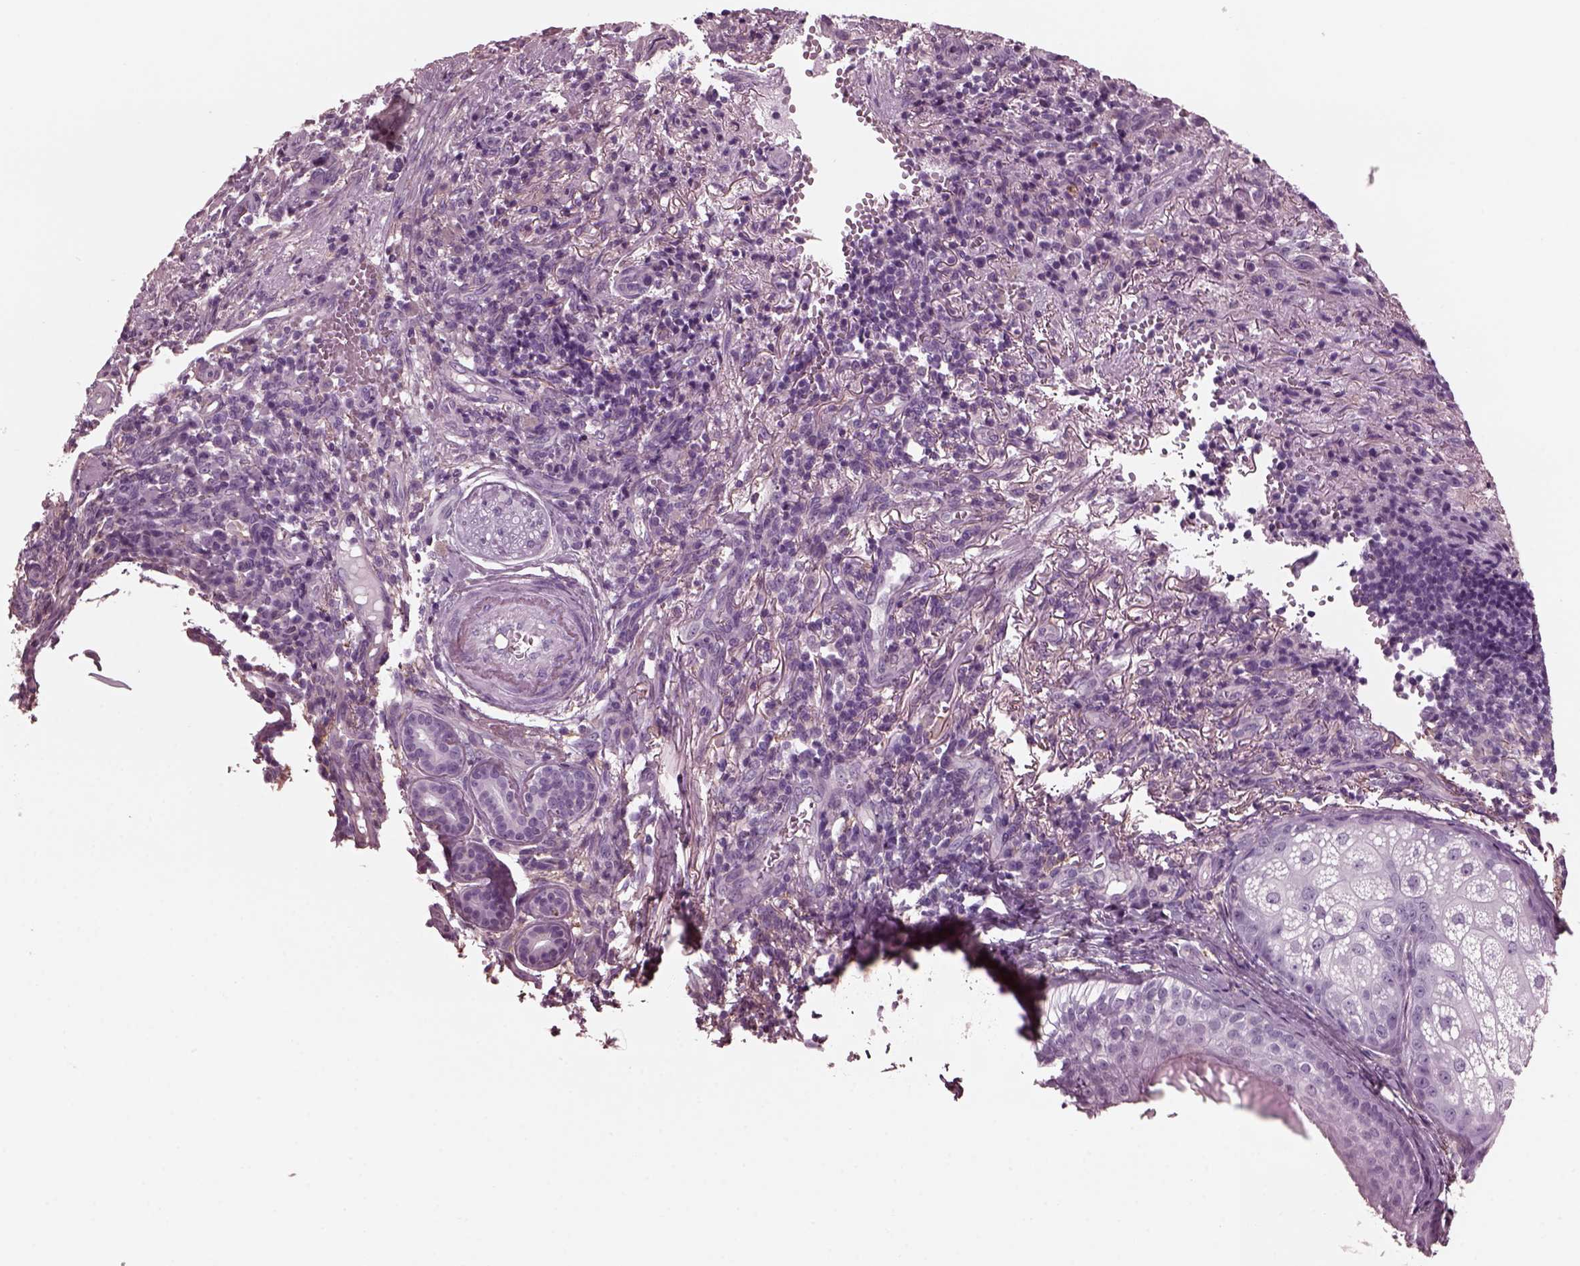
{"staining": {"intensity": "negative", "quantity": "none", "location": "none"}, "tissue": "skin cancer", "cell_type": "Tumor cells", "image_type": "cancer", "snomed": [{"axis": "morphology", "description": "Basal cell carcinoma"}, {"axis": "topography", "description": "Skin"}], "caption": "The micrograph exhibits no significant expression in tumor cells of basal cell carcinoma (skin).", "gene": "CGA", "patient": {"sex": "female", "age": 69}}